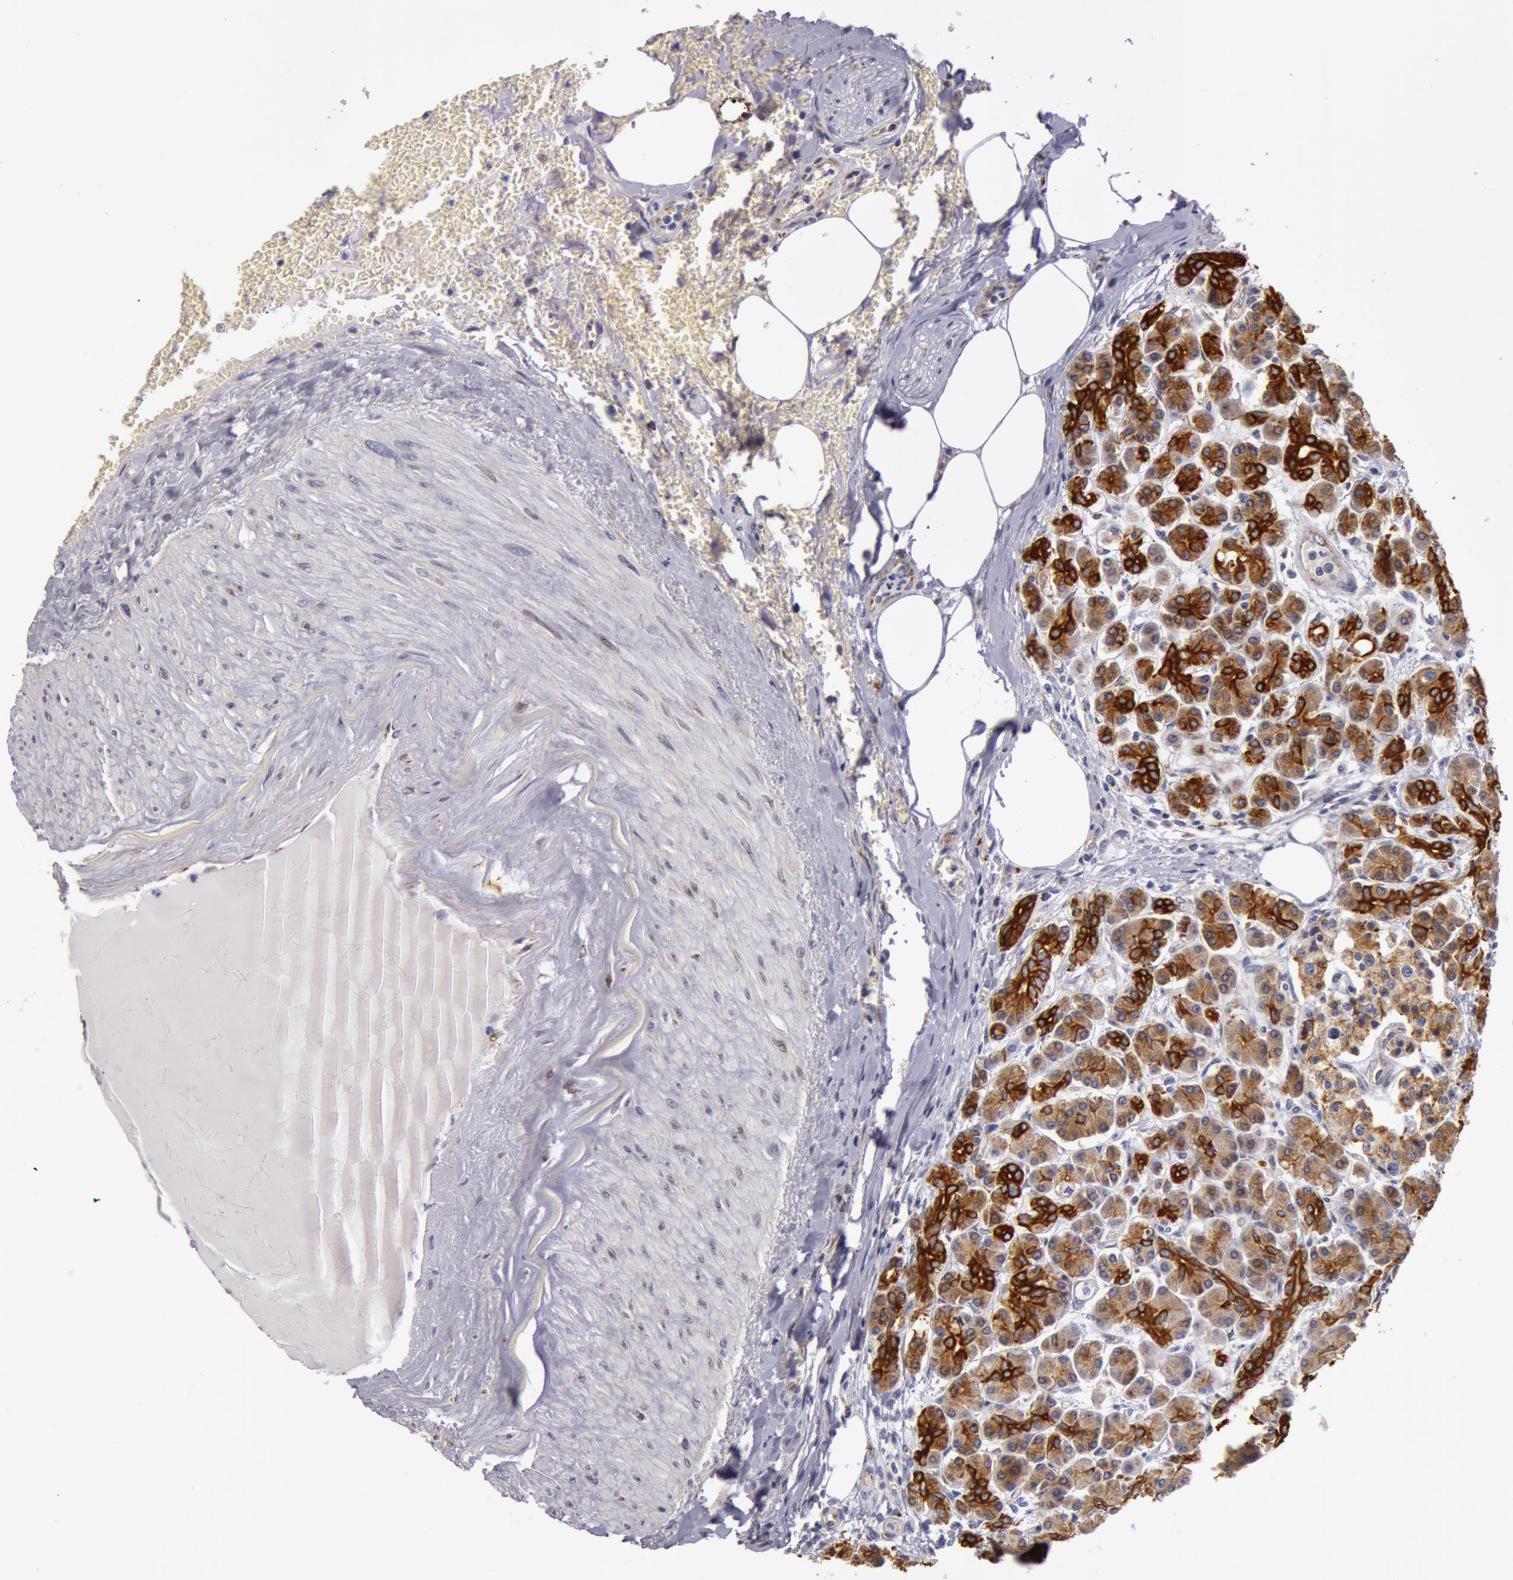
{"staining": {"intensity": "strong", "quantity": ">75%", "location": "cytoplasmic/membranous"}, "tissue": "pancreas", "cell_type": "Exocrine glandular cells", "image_type": "normal", "snomed": [{"axis": "morphology", "description": "Normal tissue, NOS"}, {"axis": "topography", "description": "Pancreas"}], "caption": "This image exhibits immunohistochemistry staining of benign human pancreas, with high strong cytoplasmic/membranous positivity in approximately >75% of exocrine glandular cells.", "gene": "KRT18", "patient": {"sex": "female", "age": 73}}